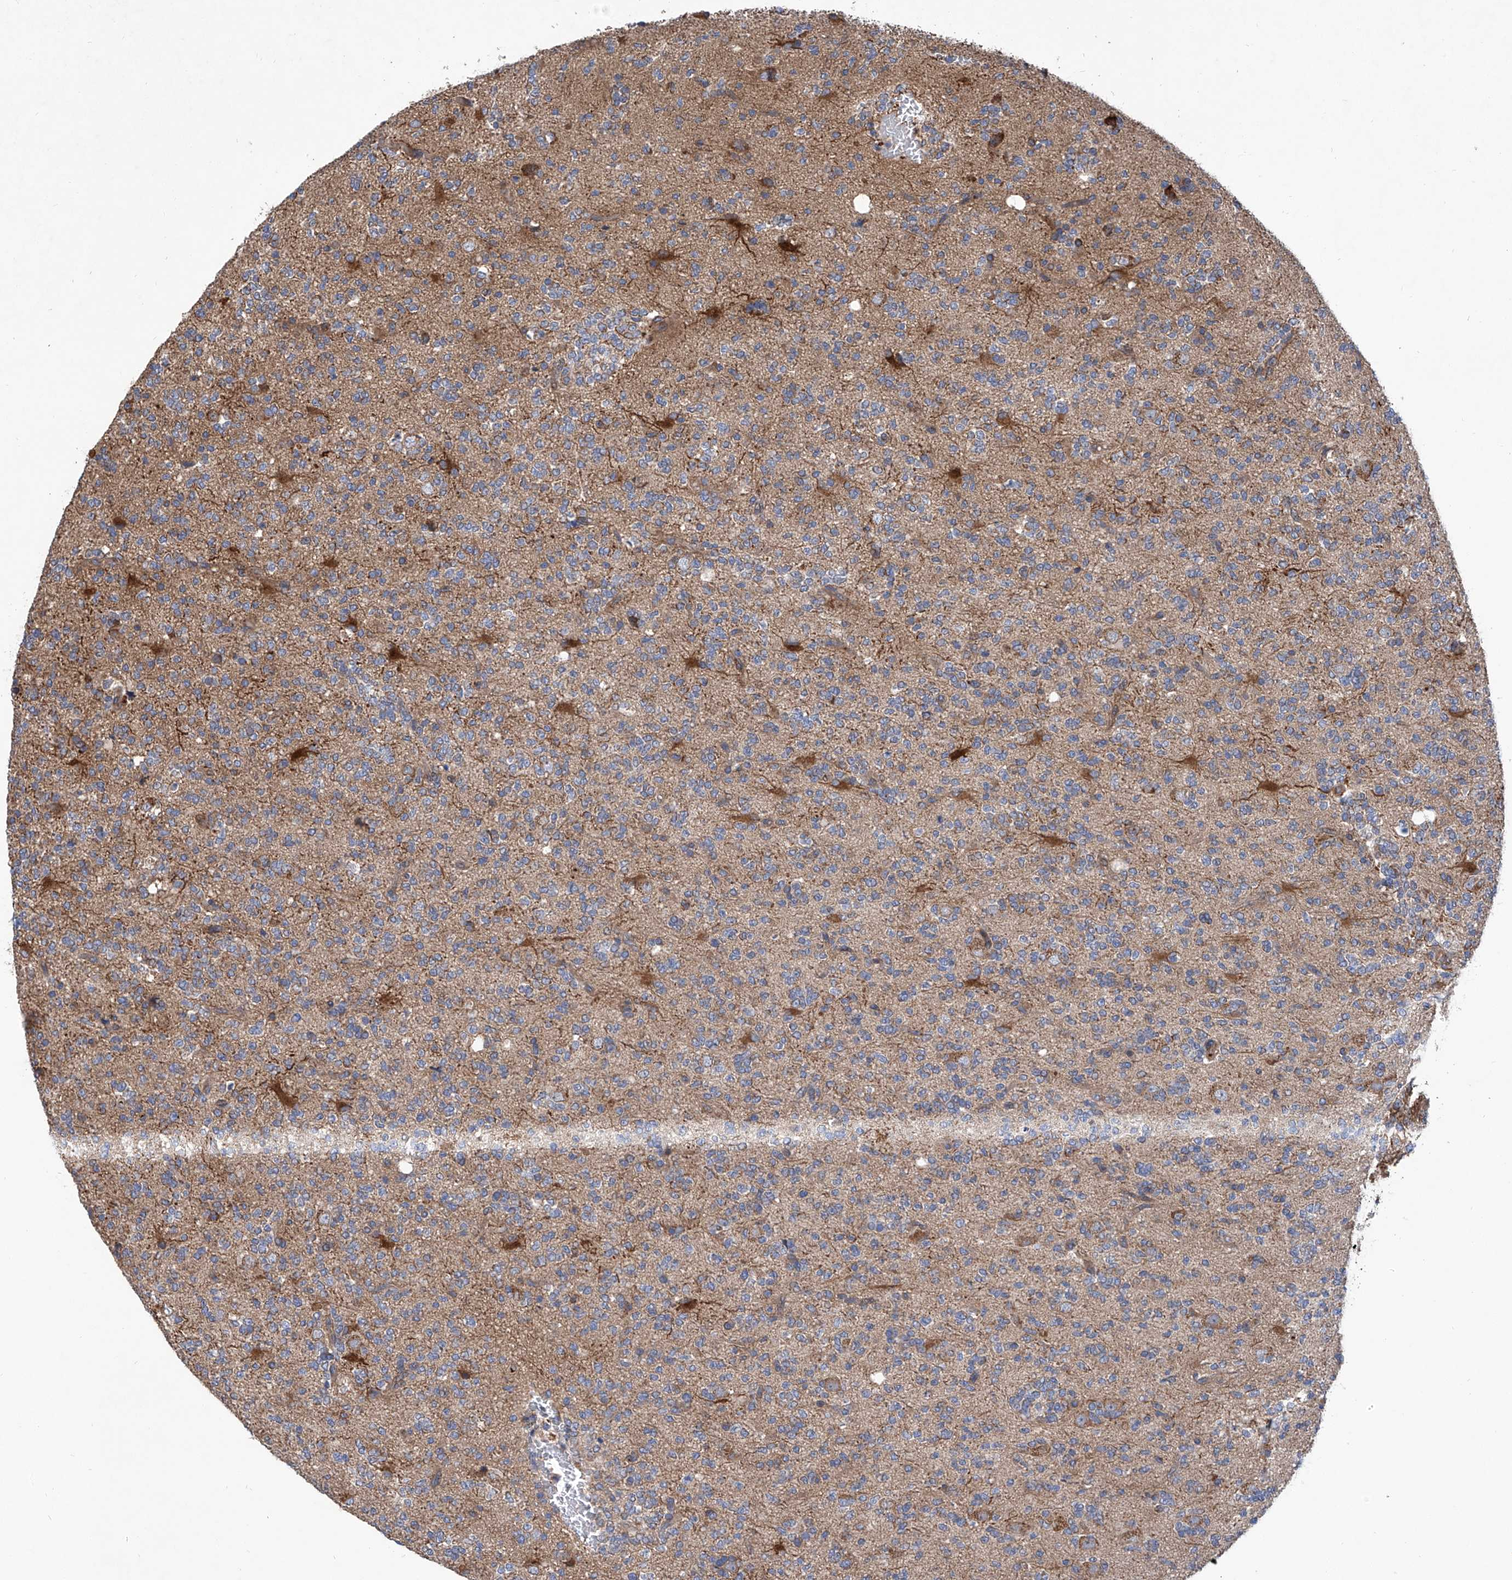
{"staining": {"intensity": "negative", "quantity": "none", "location": "none"}, "tissue": "glioma", "cell_type": "Tumor cells", "image_type": "cancer", "snomed": [{"axis": "morphology", "description": "Glioma, malignant, High grade"}, {"axis": "topography", "description": "Brain"}], "caption": "A micrograph of malignant glioma (high-grade) stained for a protein reveals no brown staining in tumor cells.", "gene": "ASCC3", "patient": {"sex": "female", "age": 62}}